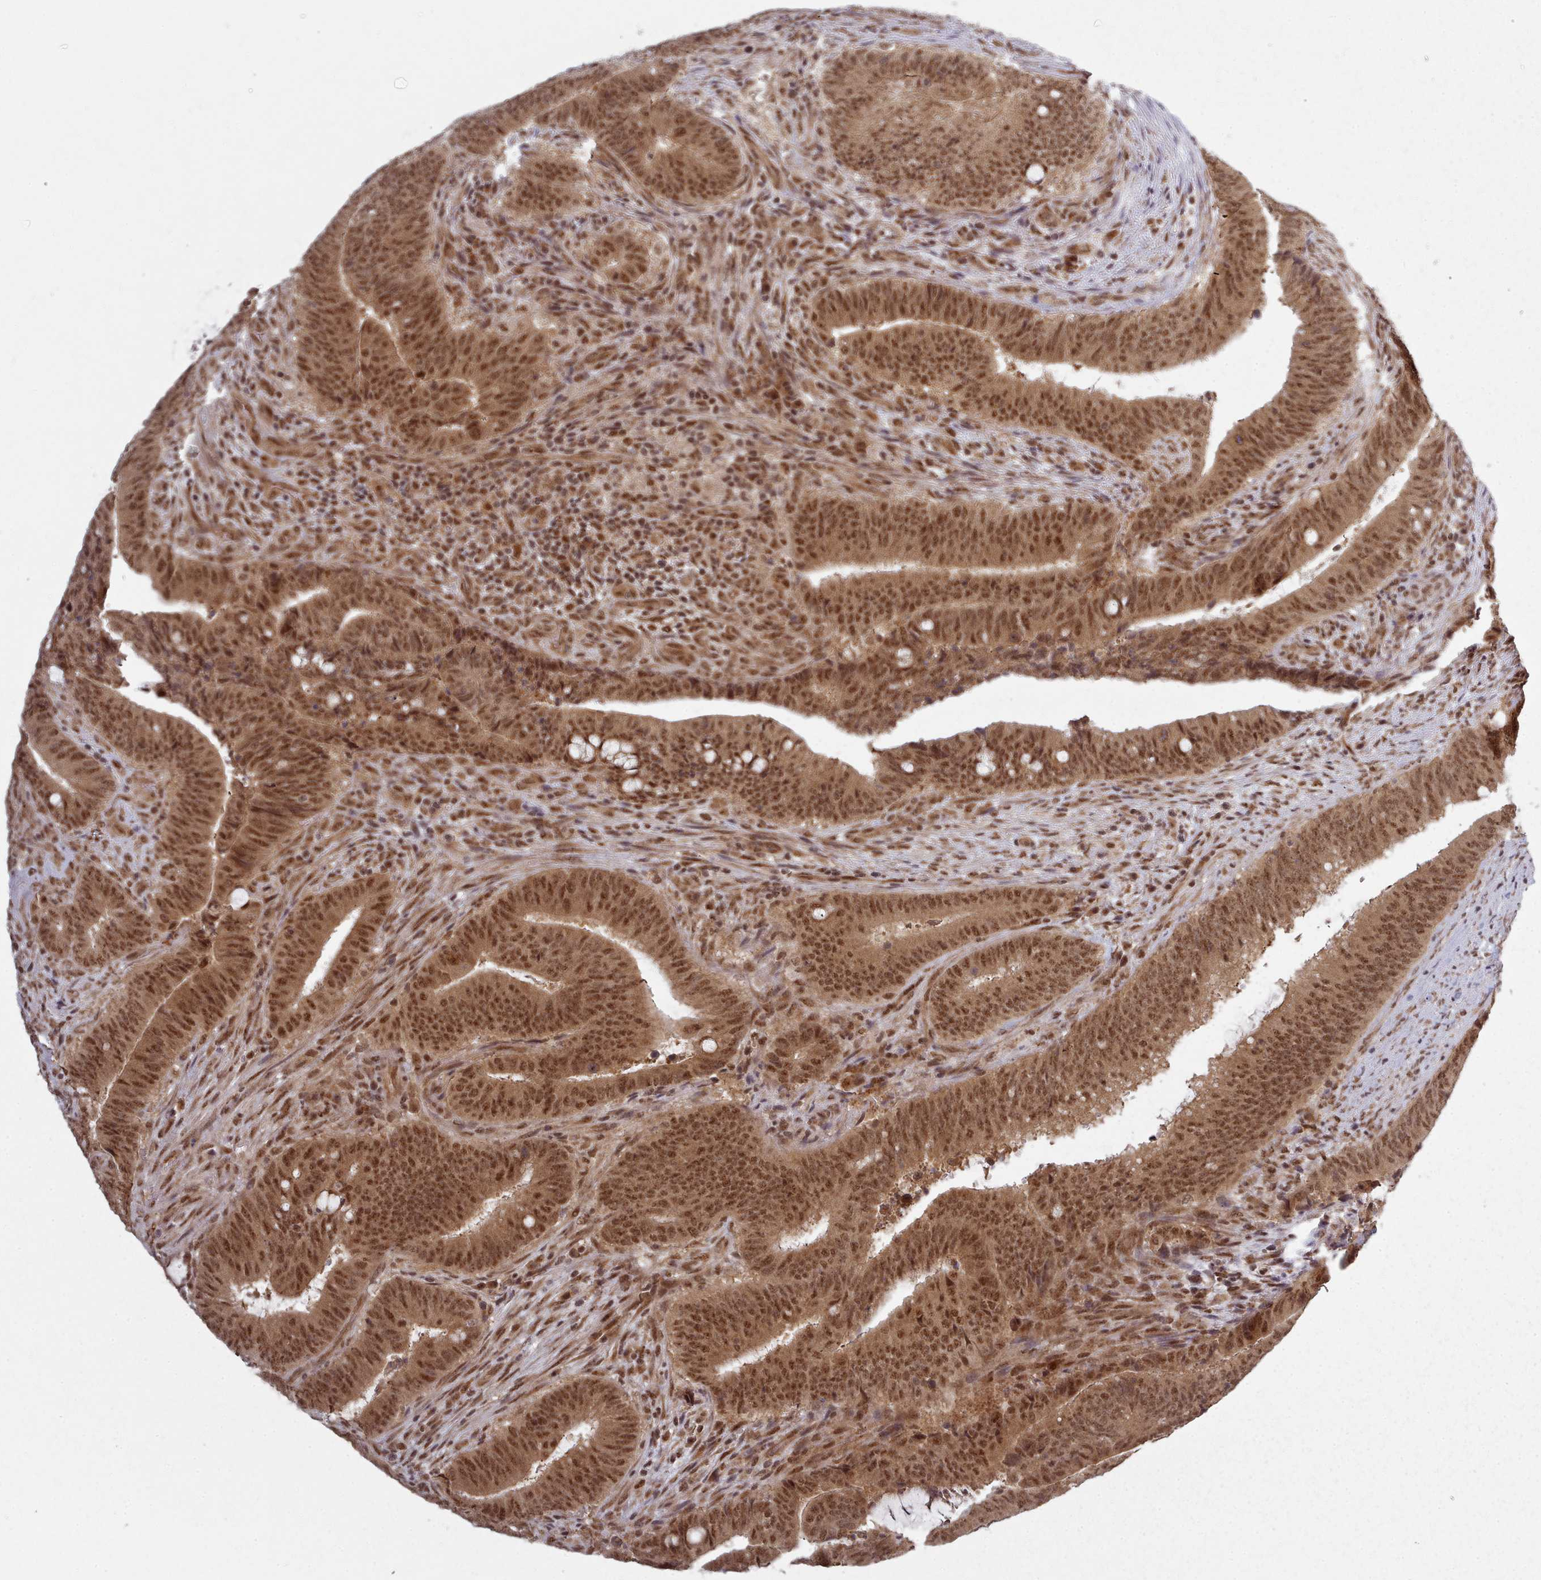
{"staining": {"intensity": "moderate", "quantity": ">75%", "location": "cytoplasmic/membranous,nuclear"}, "tissue": "colorectal cancer", "cell_type": "Tumor cells", "image_type": "cancer", "snomed": [{"axis": "morphology", "description": "Adenocarcinoma, NOS"}, {"axis": "topography", "description": "Colon"}], "caption": "High-power microscopy captured an IHC photomicrograph of colorectal adenocarcinoma, revealing moderate cytoplasmic/membranous and nuclear expression in approximately >75% of tumor cells. The protein is stained brown, and the nuclei are stained in blue (DAB IHC with brightfield microscopy, high magnification).", "gene": "DHX8", "patient": {"sex": "female", "age": 43}}